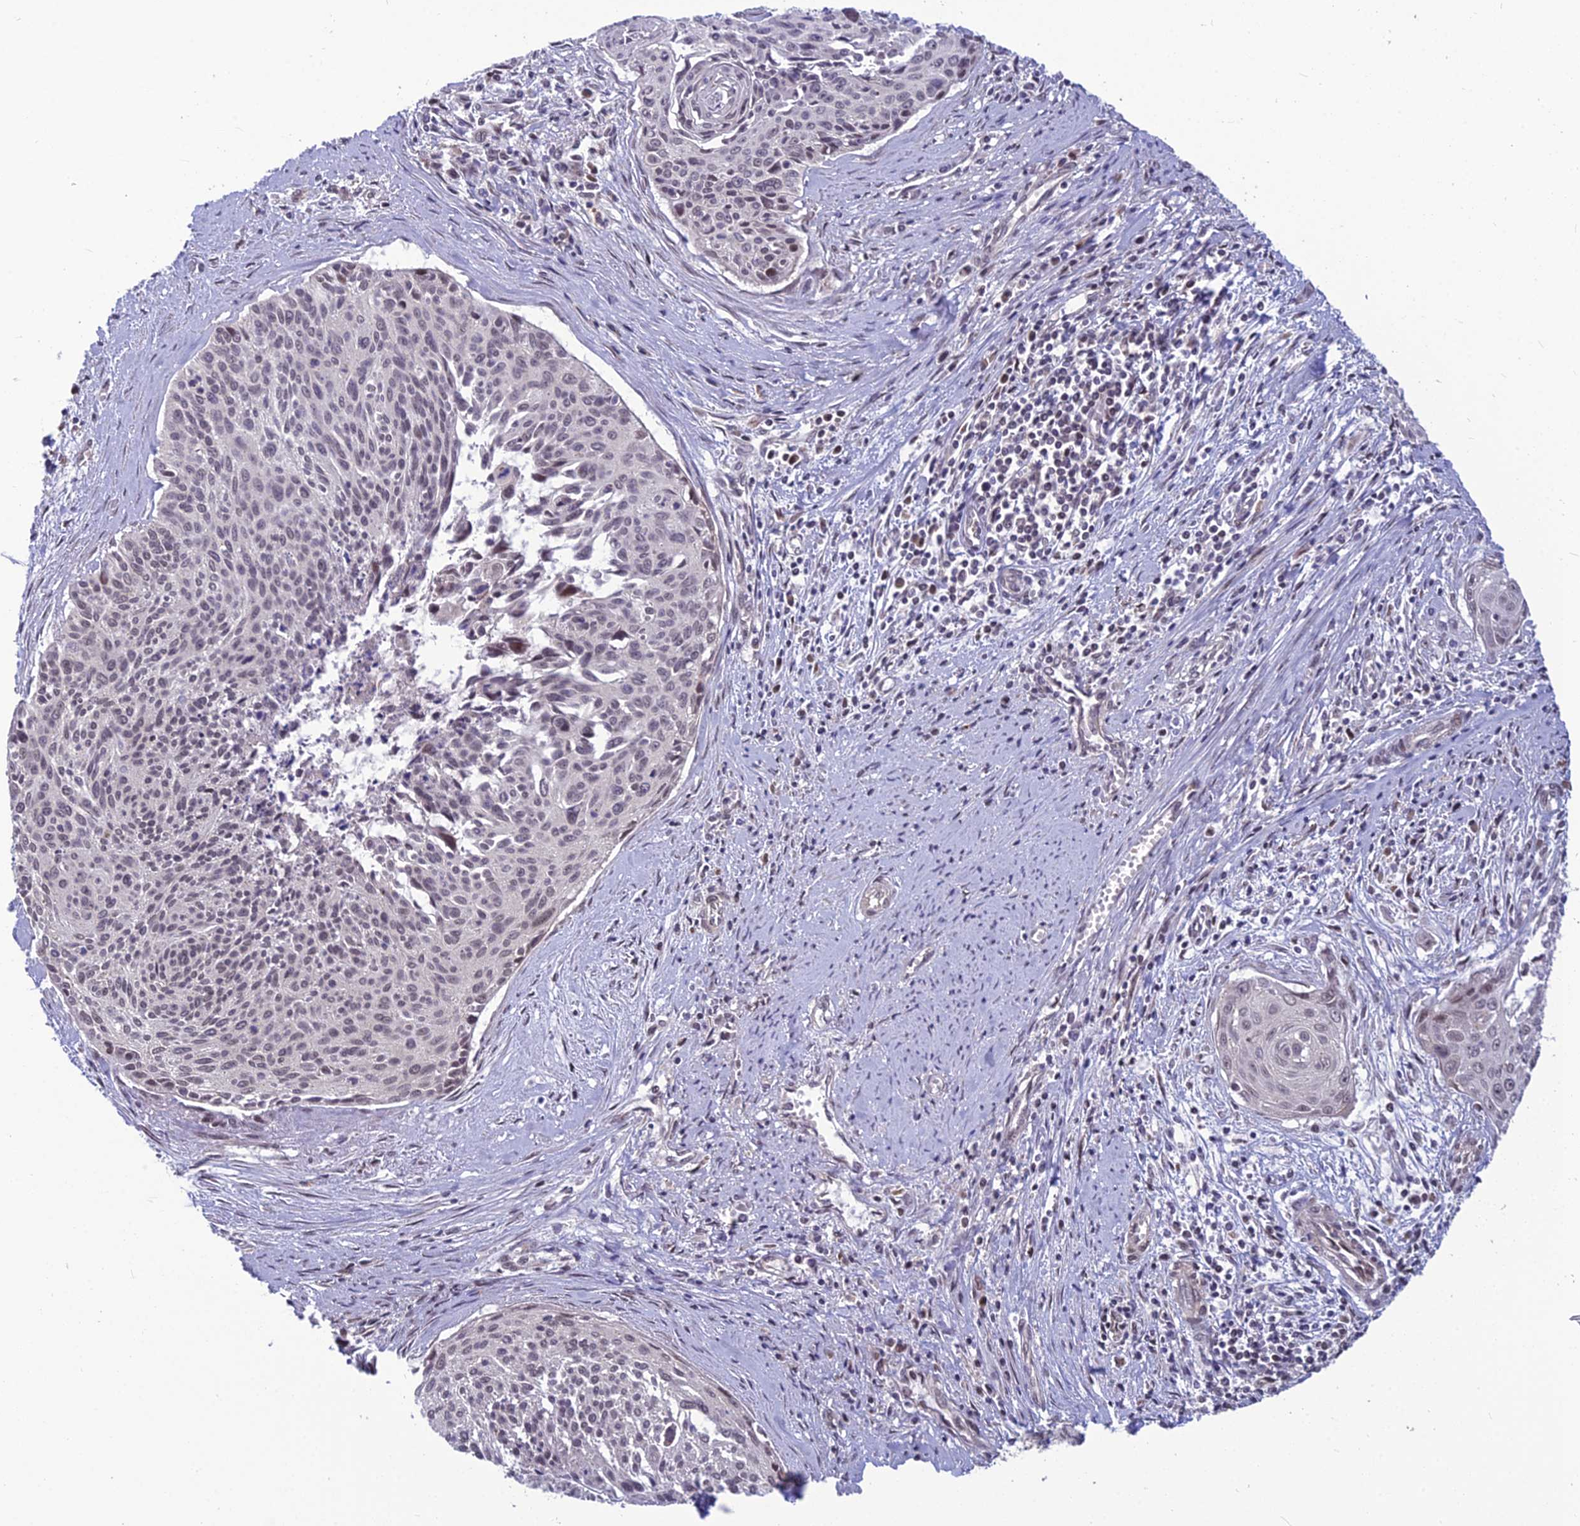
{"staining": {"intensity": "weak", "quantity": "<25%", "location": "nuclear"}, "tissue": "cervical cancer", "cell_type": "Tumor cells", "image_type": "cancer", "snomed": [{"axis": "morphology", "description": "Squamous cell carcinoma, NOS"}, {"axis": "topography", "description": "Cervix"}], "caption": "Cervical squamous cell carcinoma stained for a protein using immunohistochemistry (IHC) demonstrates no expression tumor cells.", "gene": "FBRS", "patient": {"sex": "female", "age": 55}}